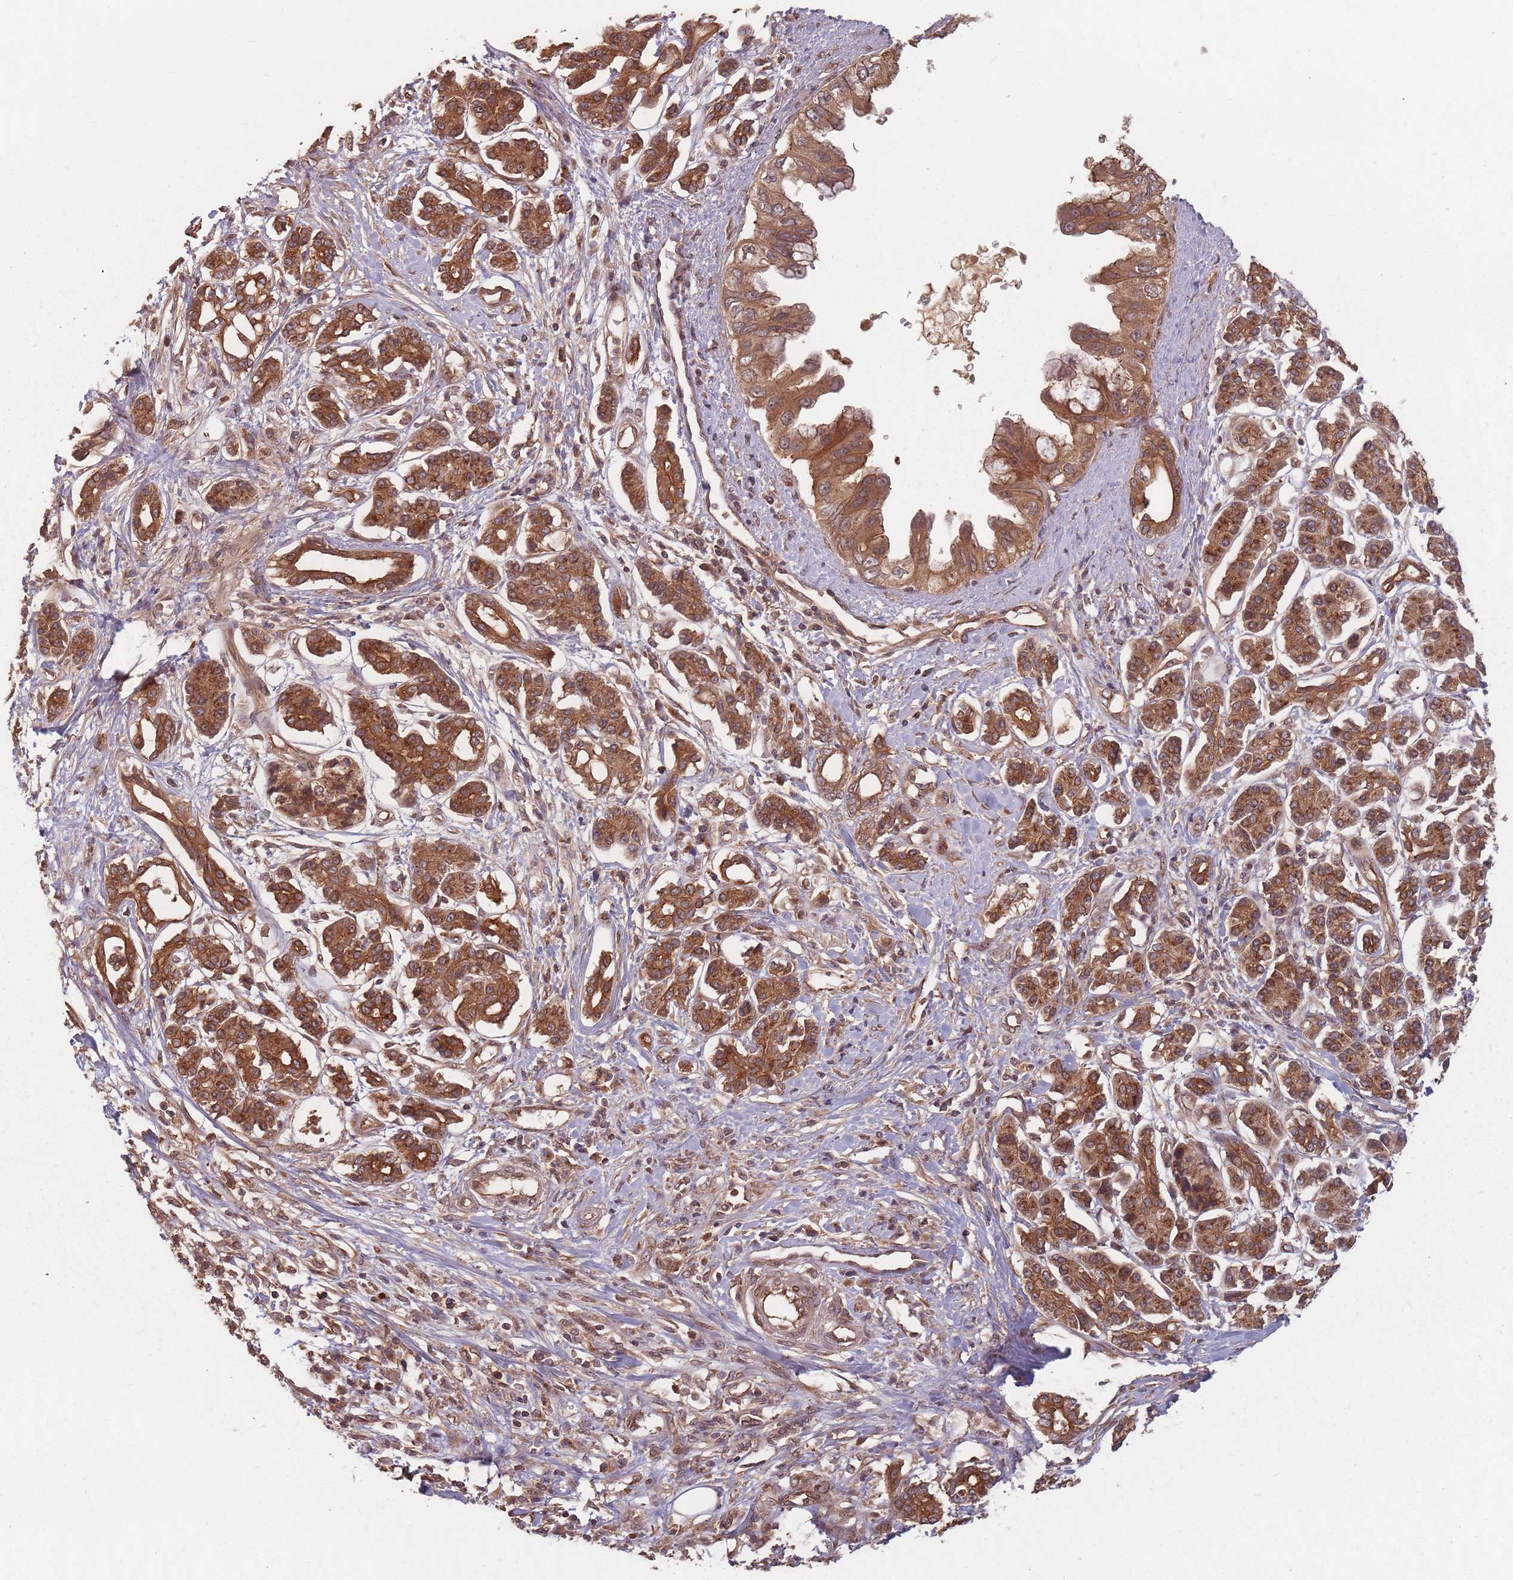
{"staining": {"intensity": "strong", "quantity": ">75%", "location": "cytoplasmic/membranous"}, "tissue": "pancreatic cancer", "cell_type": "Tumor cells", "image_type": "cancer", "snomed": [{"axis": "morphology", "description": "Adenocarcinoma, NOS"}, {"axis": "topography", "description": "Pancreas"}], "caption": "Human adenocarcinoma (pancreatic) stained with a protein marker displays strong staining in tumor cells.", "gene": "C3orf14", "patient": {"sex": "female", "age": 56}}